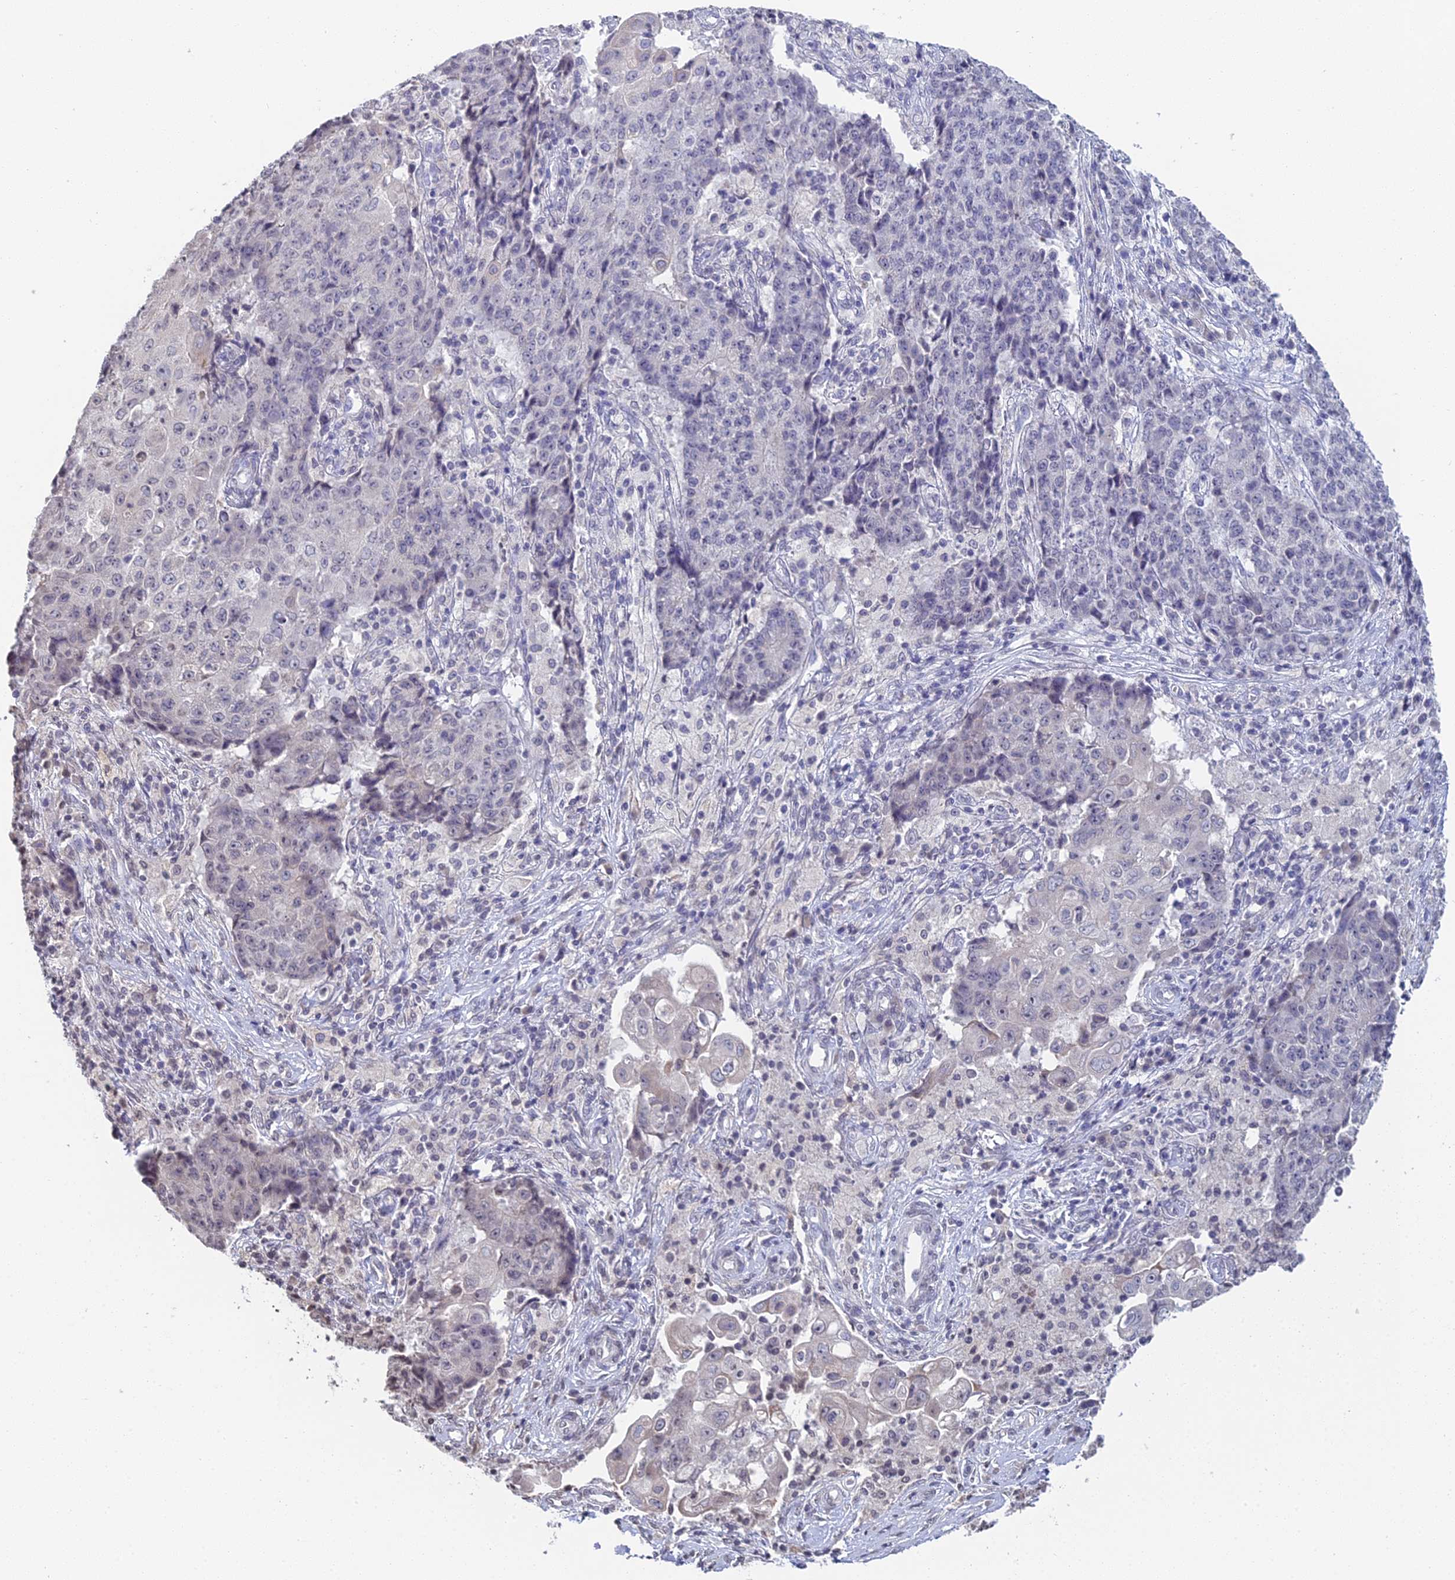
{"staining": {"intensity": "weak", "quantity": "<25%", "location": "nuclear"}, "tissue": "ovarian cancer", "cell_type": "Tumor cells", "image_type": "cancer", "snomed": [{"axis": "morphology", "description": "Carcinoma, endometroid"}, {"axis": "topography", "description": "Ovary"}], "caption": "Ovarian endometroid carcinoma stained for a protein using IHC displays no expression tumor cells.", "gene": "PRR22", "patient": {"sex": "female", "age": 42}}